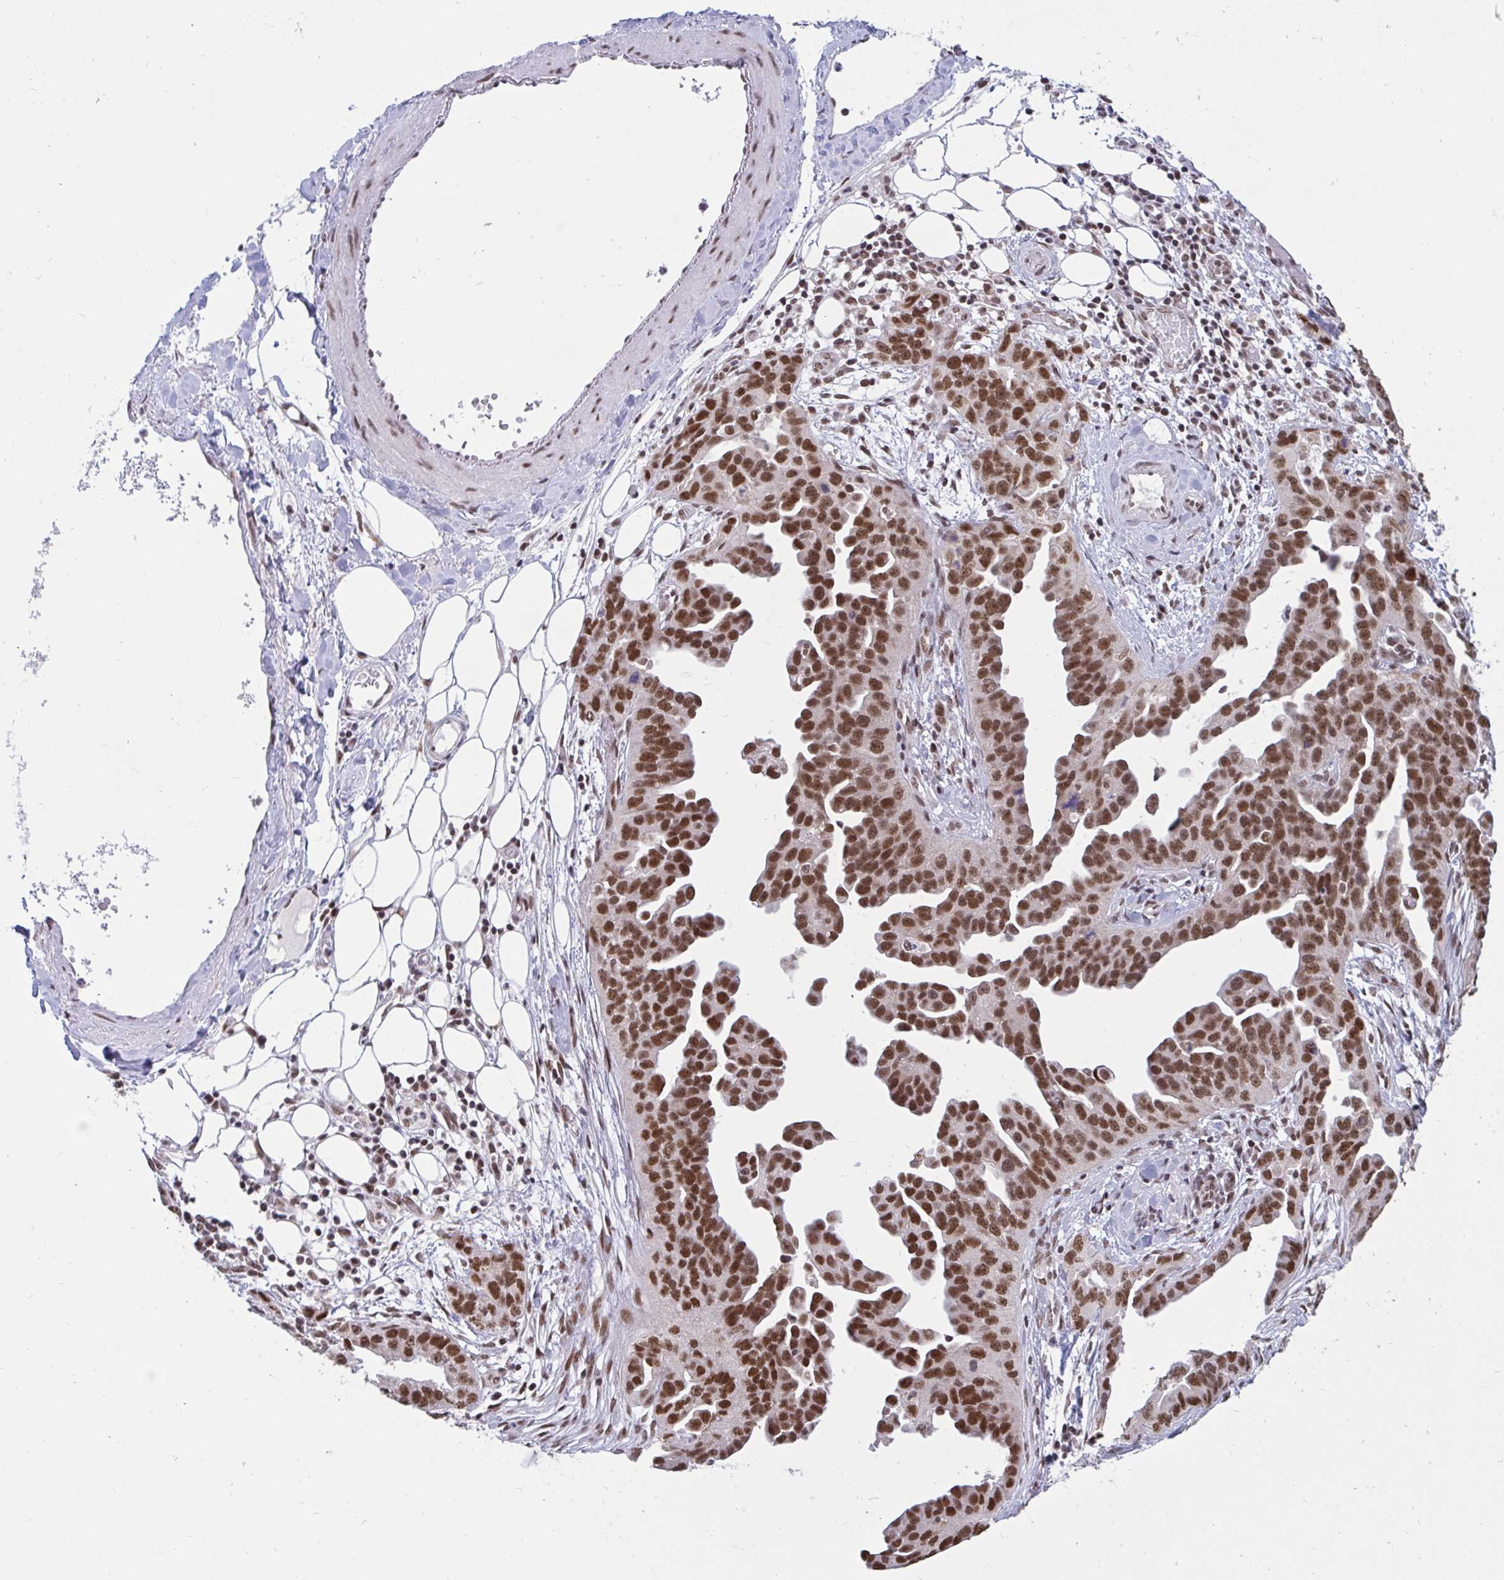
{"staining": {"intensity": "strong", "quantity": ">75%", "location": "nuclear"}, "tissue": "ovarian cancer", "cell_type": "Tumor cells", "image_type": "cancer", "snomed": [{"axis": "morphology", "description": "Cystadenocarcinoma, serous, NOS"}, {"axis": "topography", "description": "Ovary"}], "caption": "Tumor cells reveal high levels of strong nuclear staining in about >75% of cells in serous cystadenocarcinoma (ovarian). (DAB = brown stain, brightfield microscopy at high magnification).", "gene": "PHF10", "patient": {"sex": "female", "age": 75}}